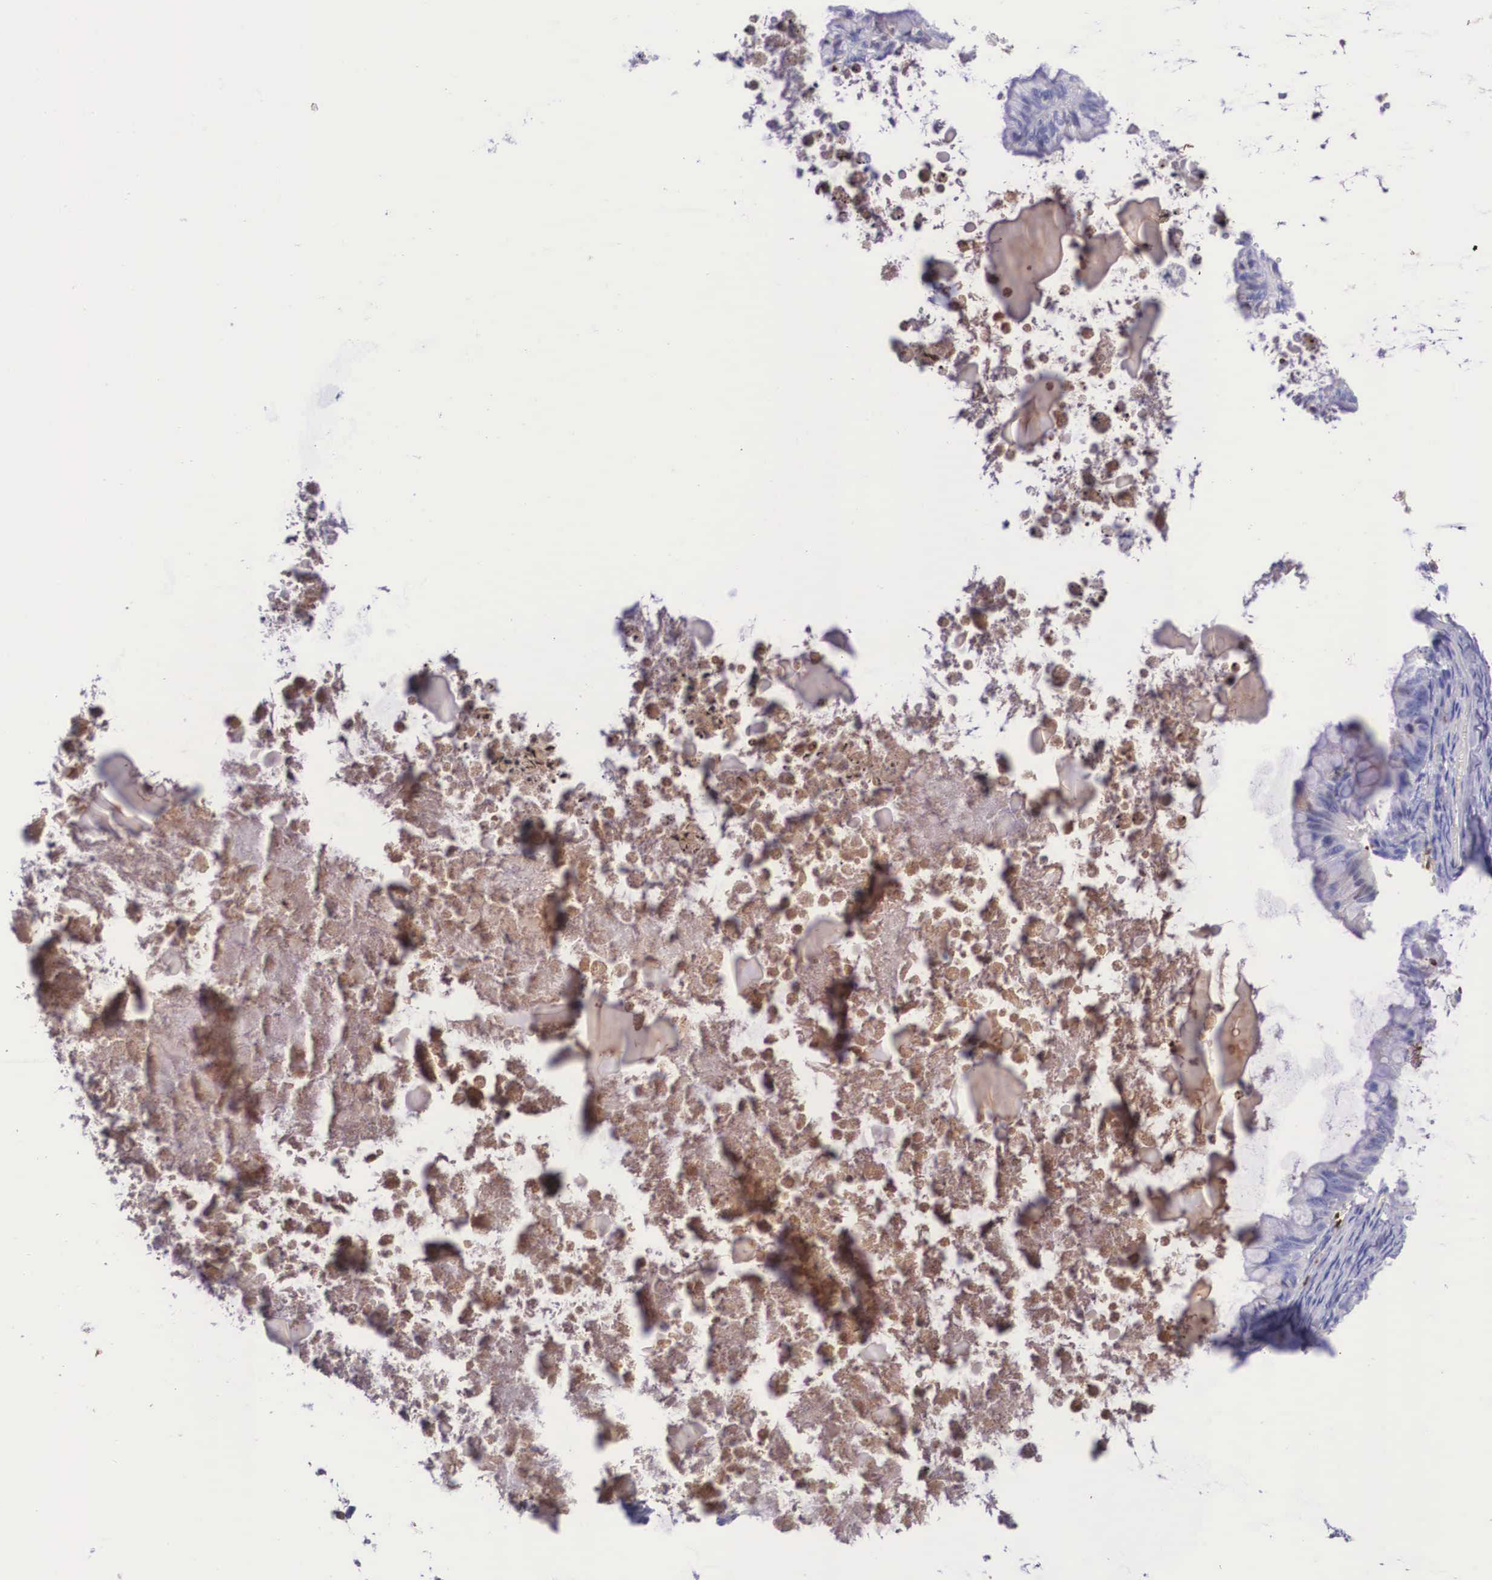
{"staining": {"intensity": "negative", "quantity": "none", "location": "none"}, "tissue": "ovarian cancer", "cell_type": "Tumor cells", "image_type": "cancer", "snomed": [{"axis": "morphology", "description": "Cystadenocarcinoma, mucinous, NOS"}, {"axis": "topography", "description": "Ovary"}], "caption": "Tumor cells are negative for brown protein staining in ovarian cancer. (Stains: DAB (3,3'-diaminobenzidine) IHC with hematoxylin counter stain, Microscopy: brightfield microscopy at high magnification).", "gene": "PLG", "patient": {"sex": "female", "age": 57}}